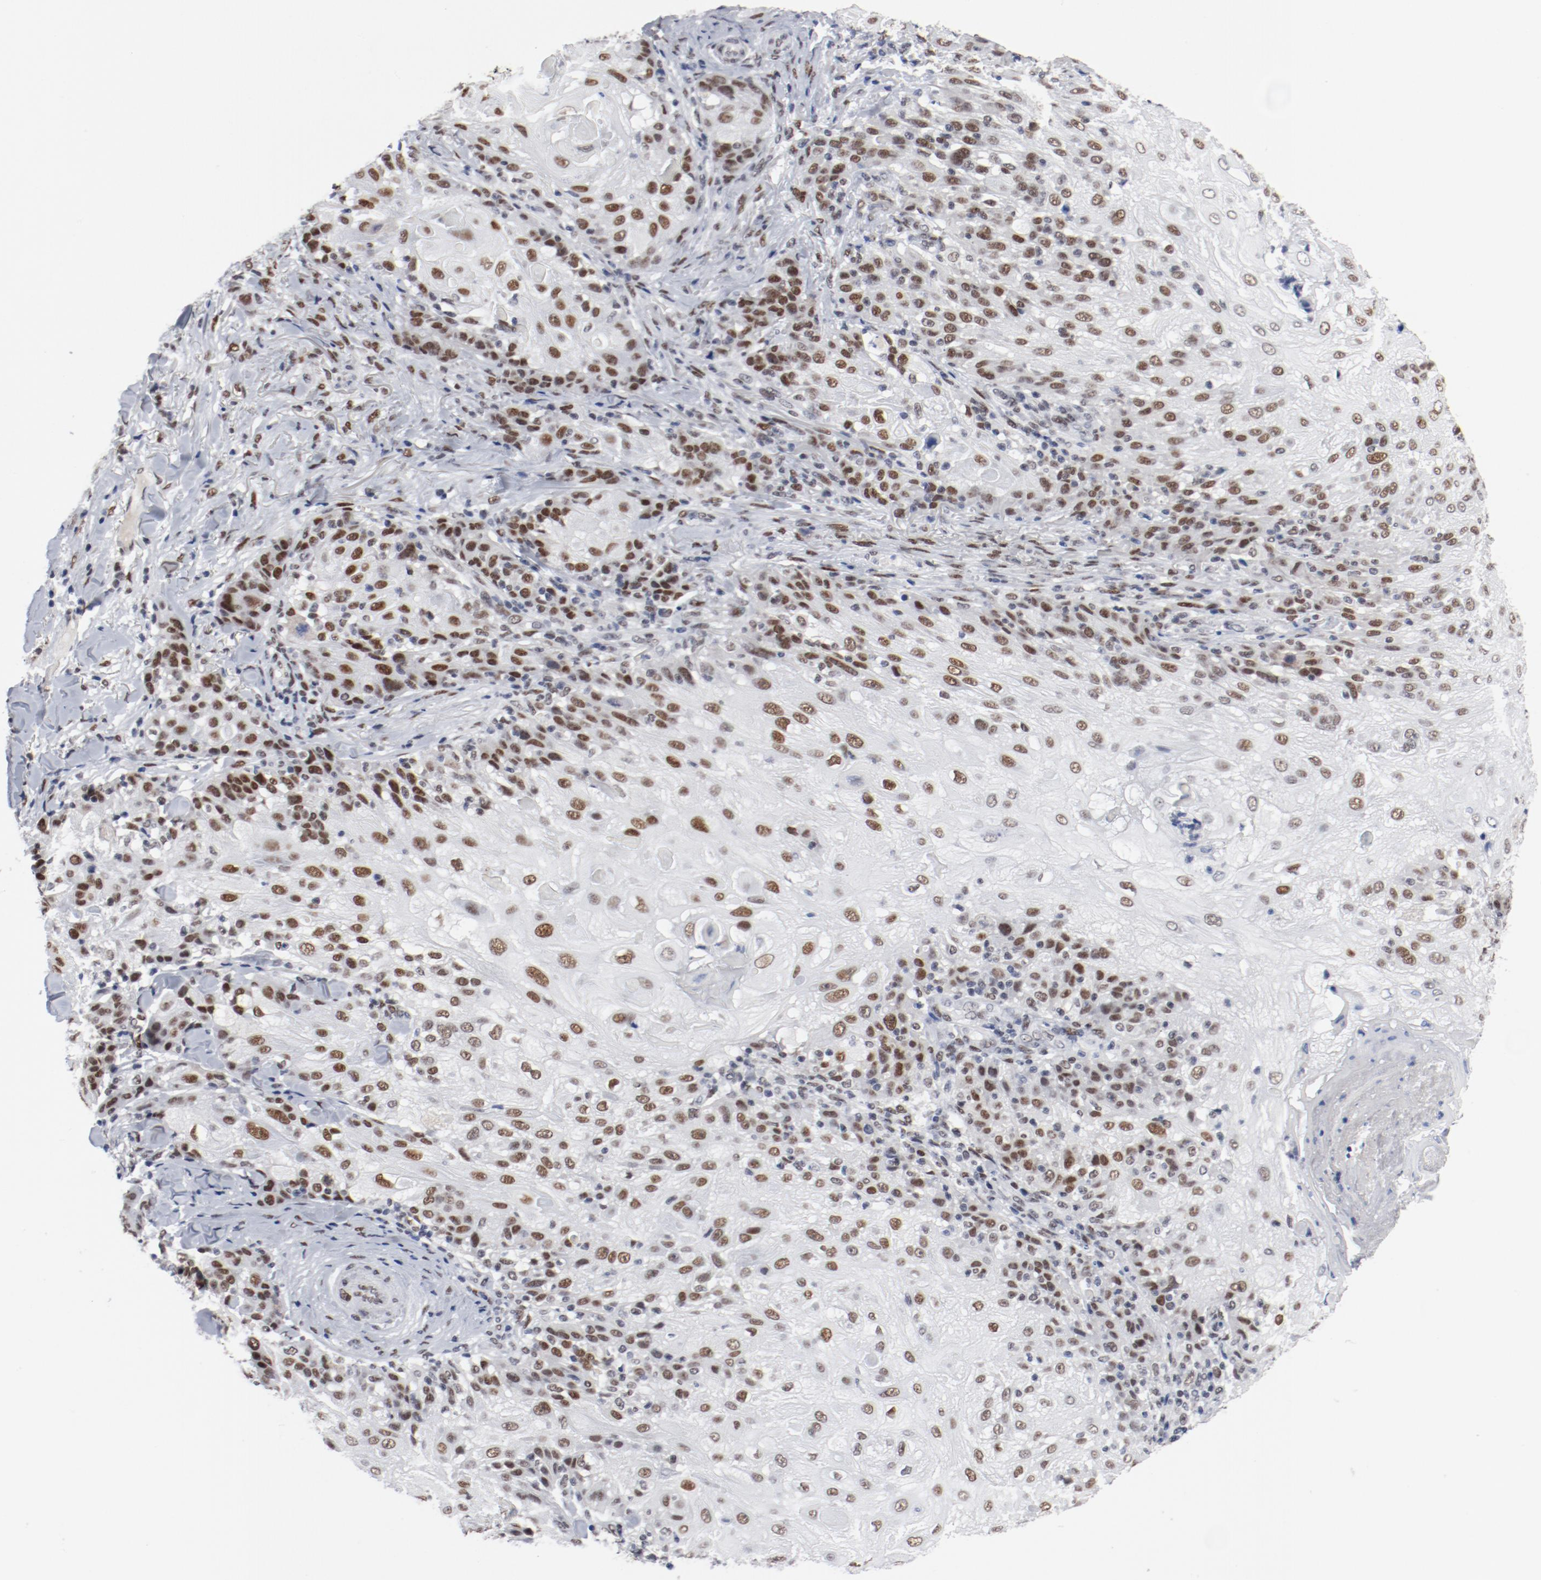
{"staining": {"intensity": "moderate", "quantity": ">75%", "location": "nuclear"}, "tissue": "skin cancer", "cell_type": "Tumor cells", "image_type": "cancer", "snomed": [{"axis": "morphology", "description": "Normal tissue, NOS"}, {"axis": "morphology", "description": "Squamous cell carcinoma, NOS"}, {"axis": "topography", "description": "Skin"}], "caption": "High-magnification brightfield microscopy of skin cancer stained with DAB (brown) and counterstained with hematoxylin (blue). tumor cells exhibit moderate nuclear positivity is appreciated in approximately>75% of cells.", "gene": "ARNT", "patient": {"sex": "female", "age": 83}}